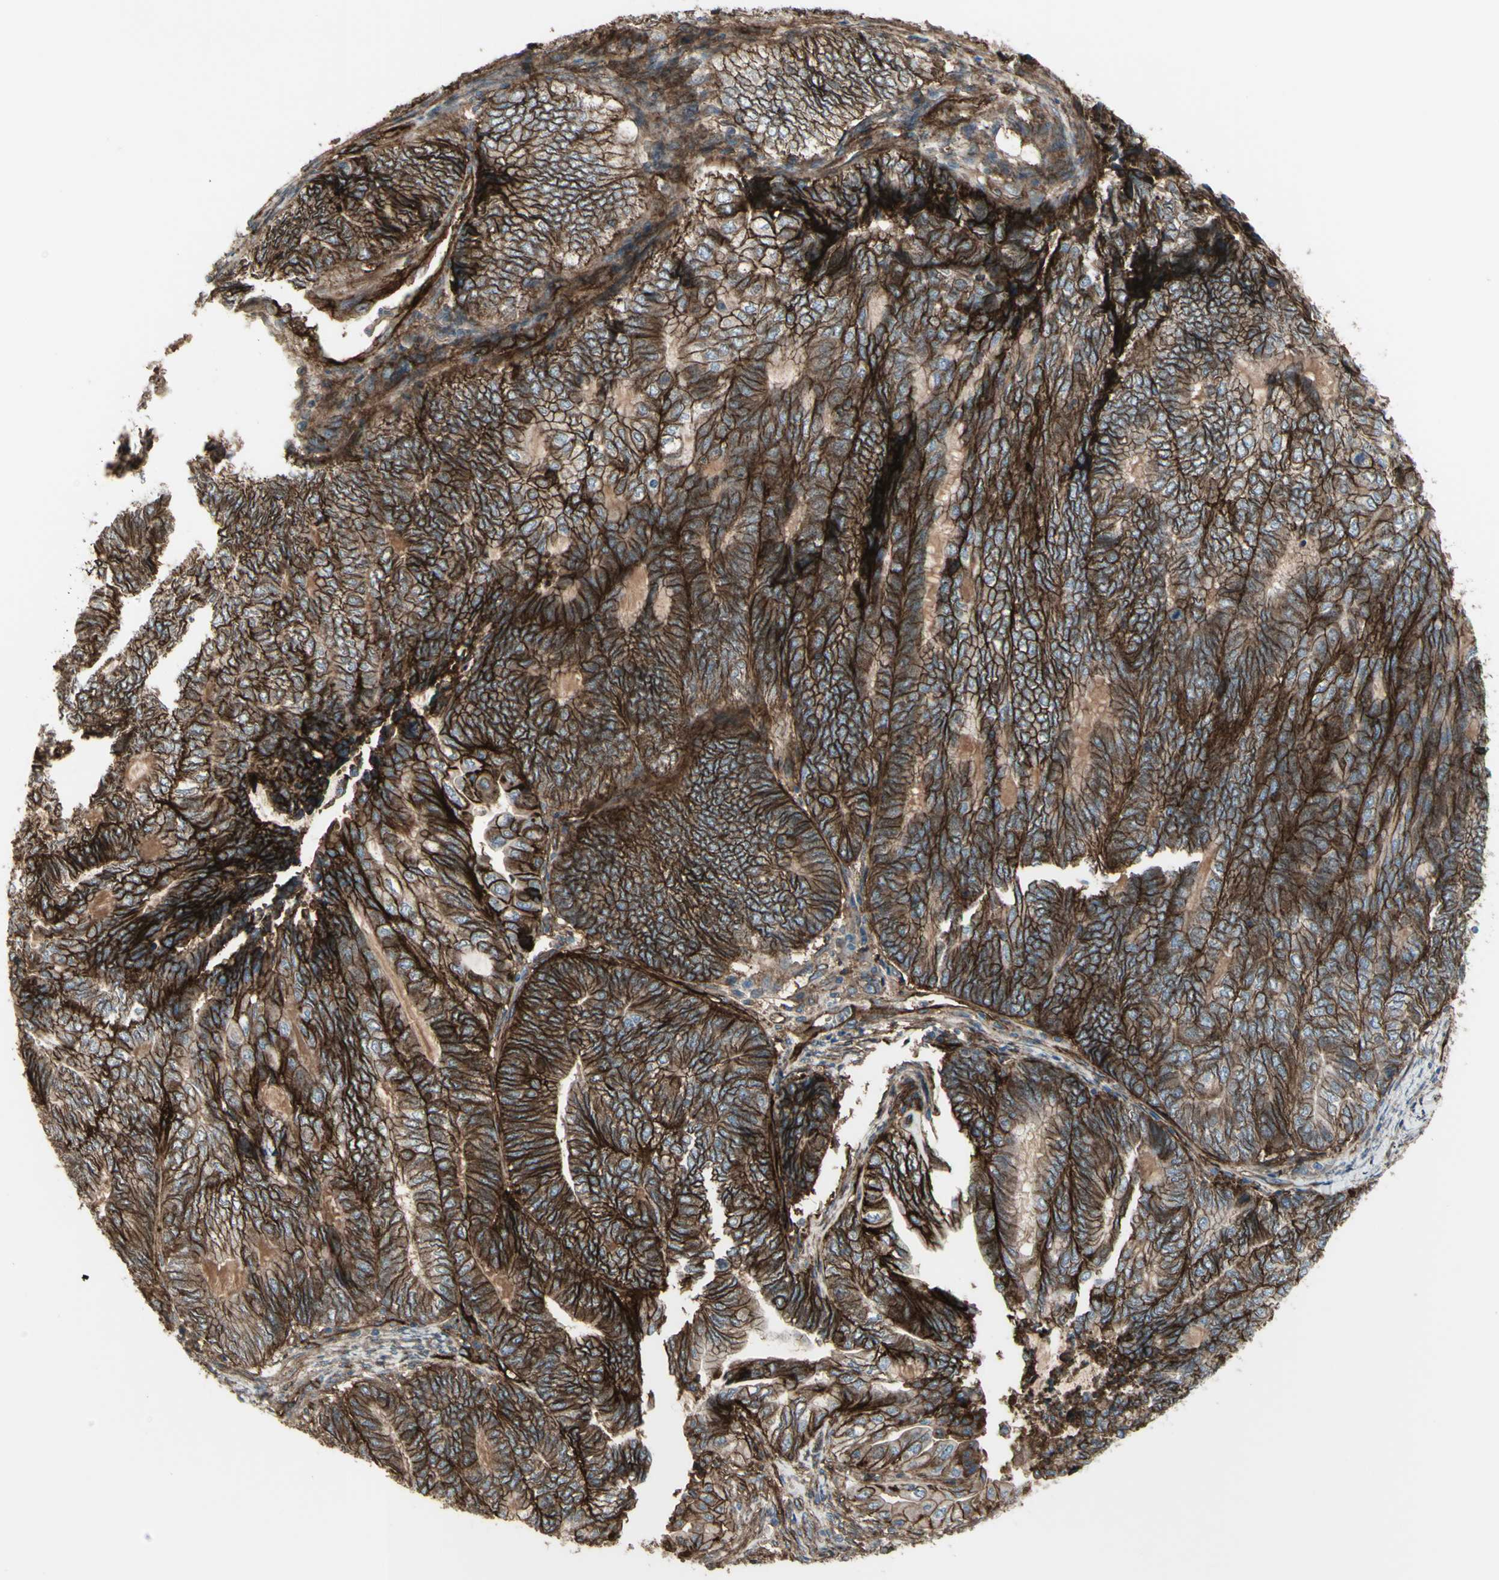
{"staining": {"intensity": "strong", "quantity": ">75%", "location": "cytoplasmic/membranous"}, "tissue": "endometrial cancer", "cell_type": "Tumor cells", "image_type": "cancer", "snomed": [{"axis": "morphology", "description": "Adenocarcinoma, NOS"}, {"axis": "topography", "description": "Uterus"}, {"axis": "topography", "description": "Endometrium"}], "caption": "DAB immunohistochemical staining of human endometrial cancer exhibits strong cytoplasmic/membranous protein expression in about >75% of tumor cells.", "gene": "CD276", "patient": {"sex": "female", "age": 70}}